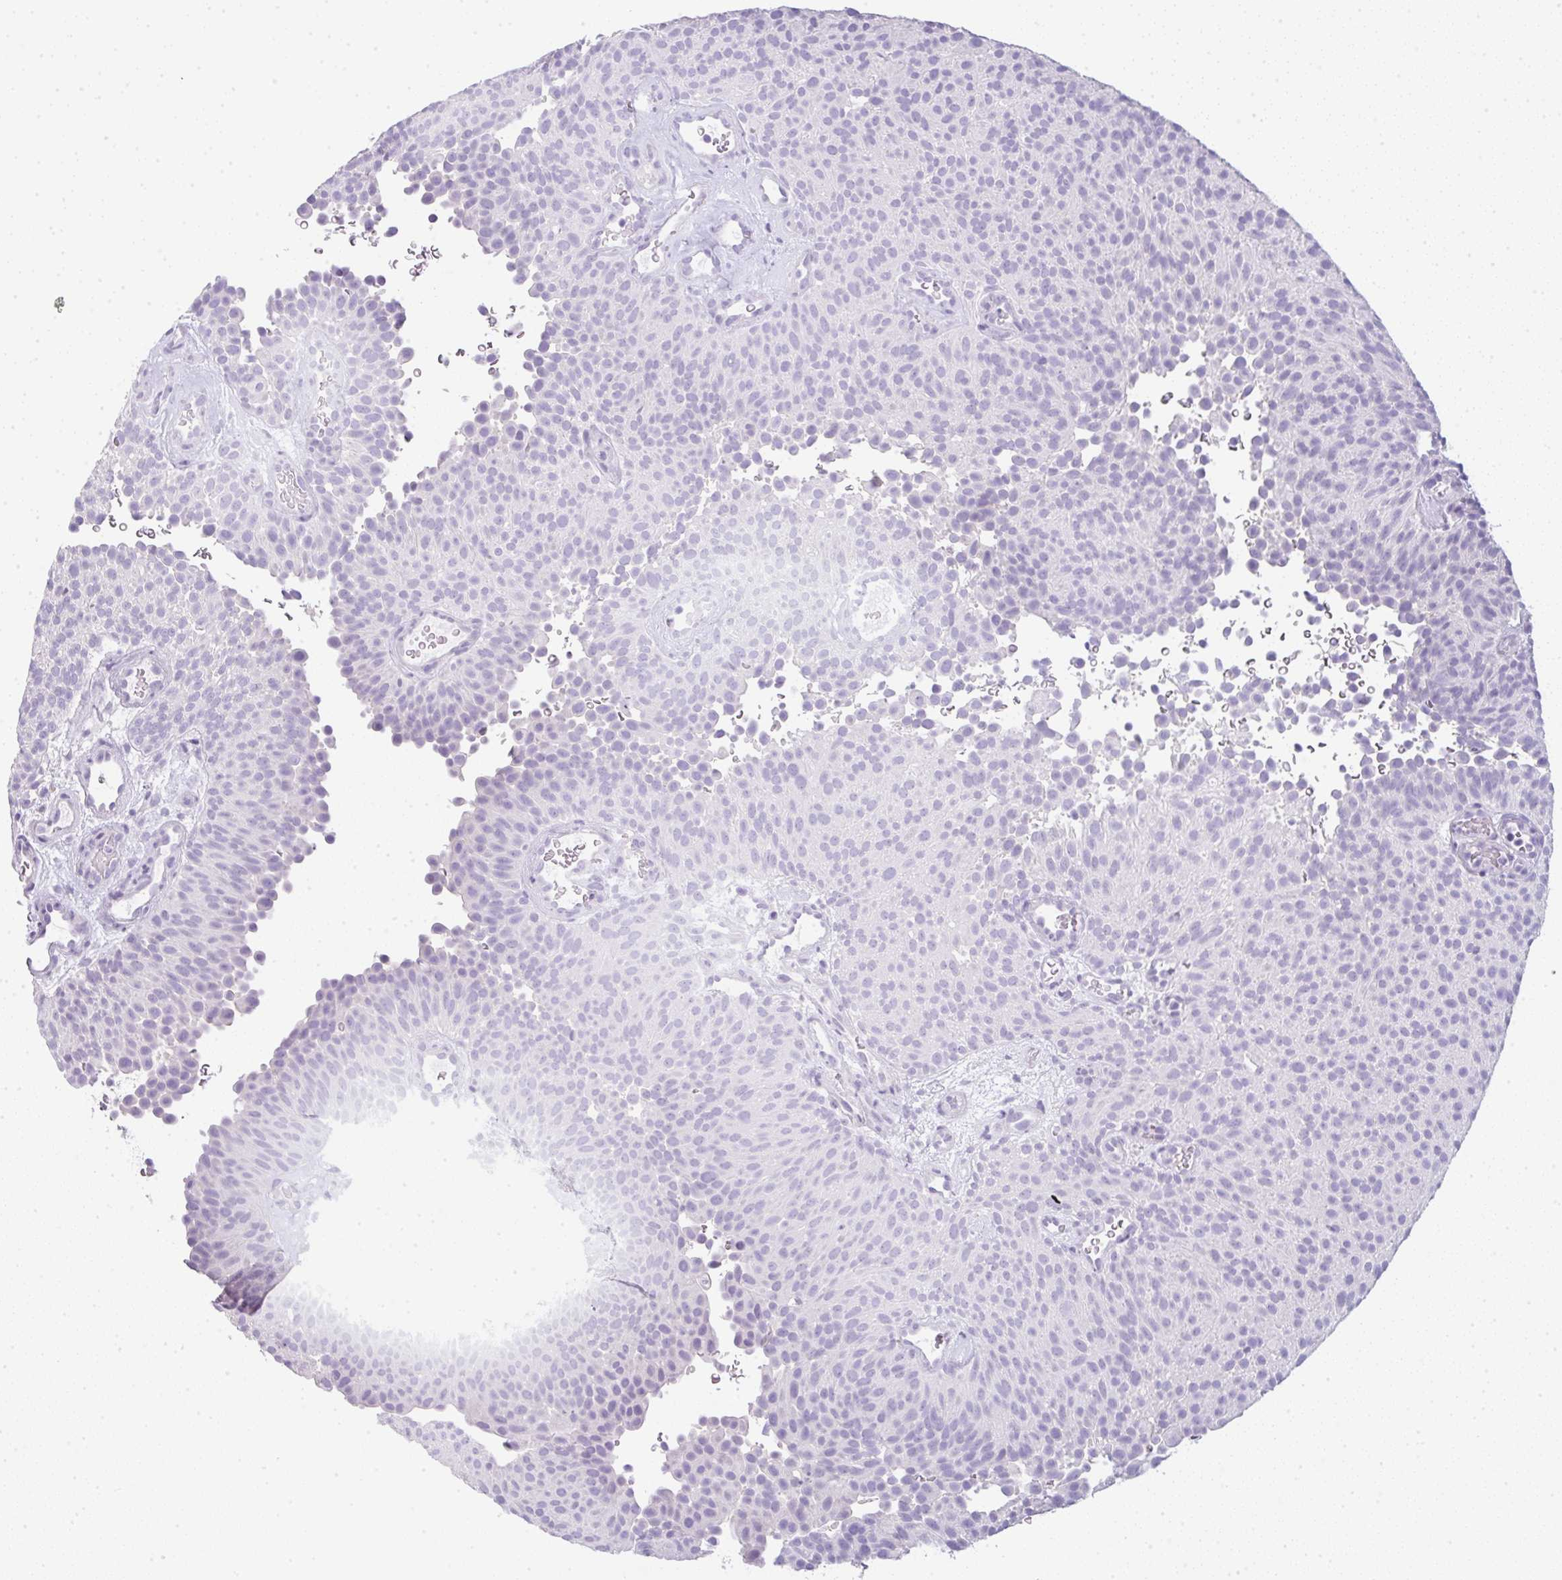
{"staining": {"intensity": "negative", "quantity": "none", "location": "none"}, "tissue": "urothelial cancer", "cell_type": "Tumor cells", "image_type": "cancer", "snomed": [{"axis": "morphology", "description": "Urothelial carcinoma, Low grade"}, {"axis": "topography", "description": "Urinary bladder"}], "caption": "High power microscopy image of an IHC histopathology image of urothelial cancer, revealing no significant positivity in tumor cells.", "gene": "LPAR4", "patient": {"sex": "male", "age": 78}}